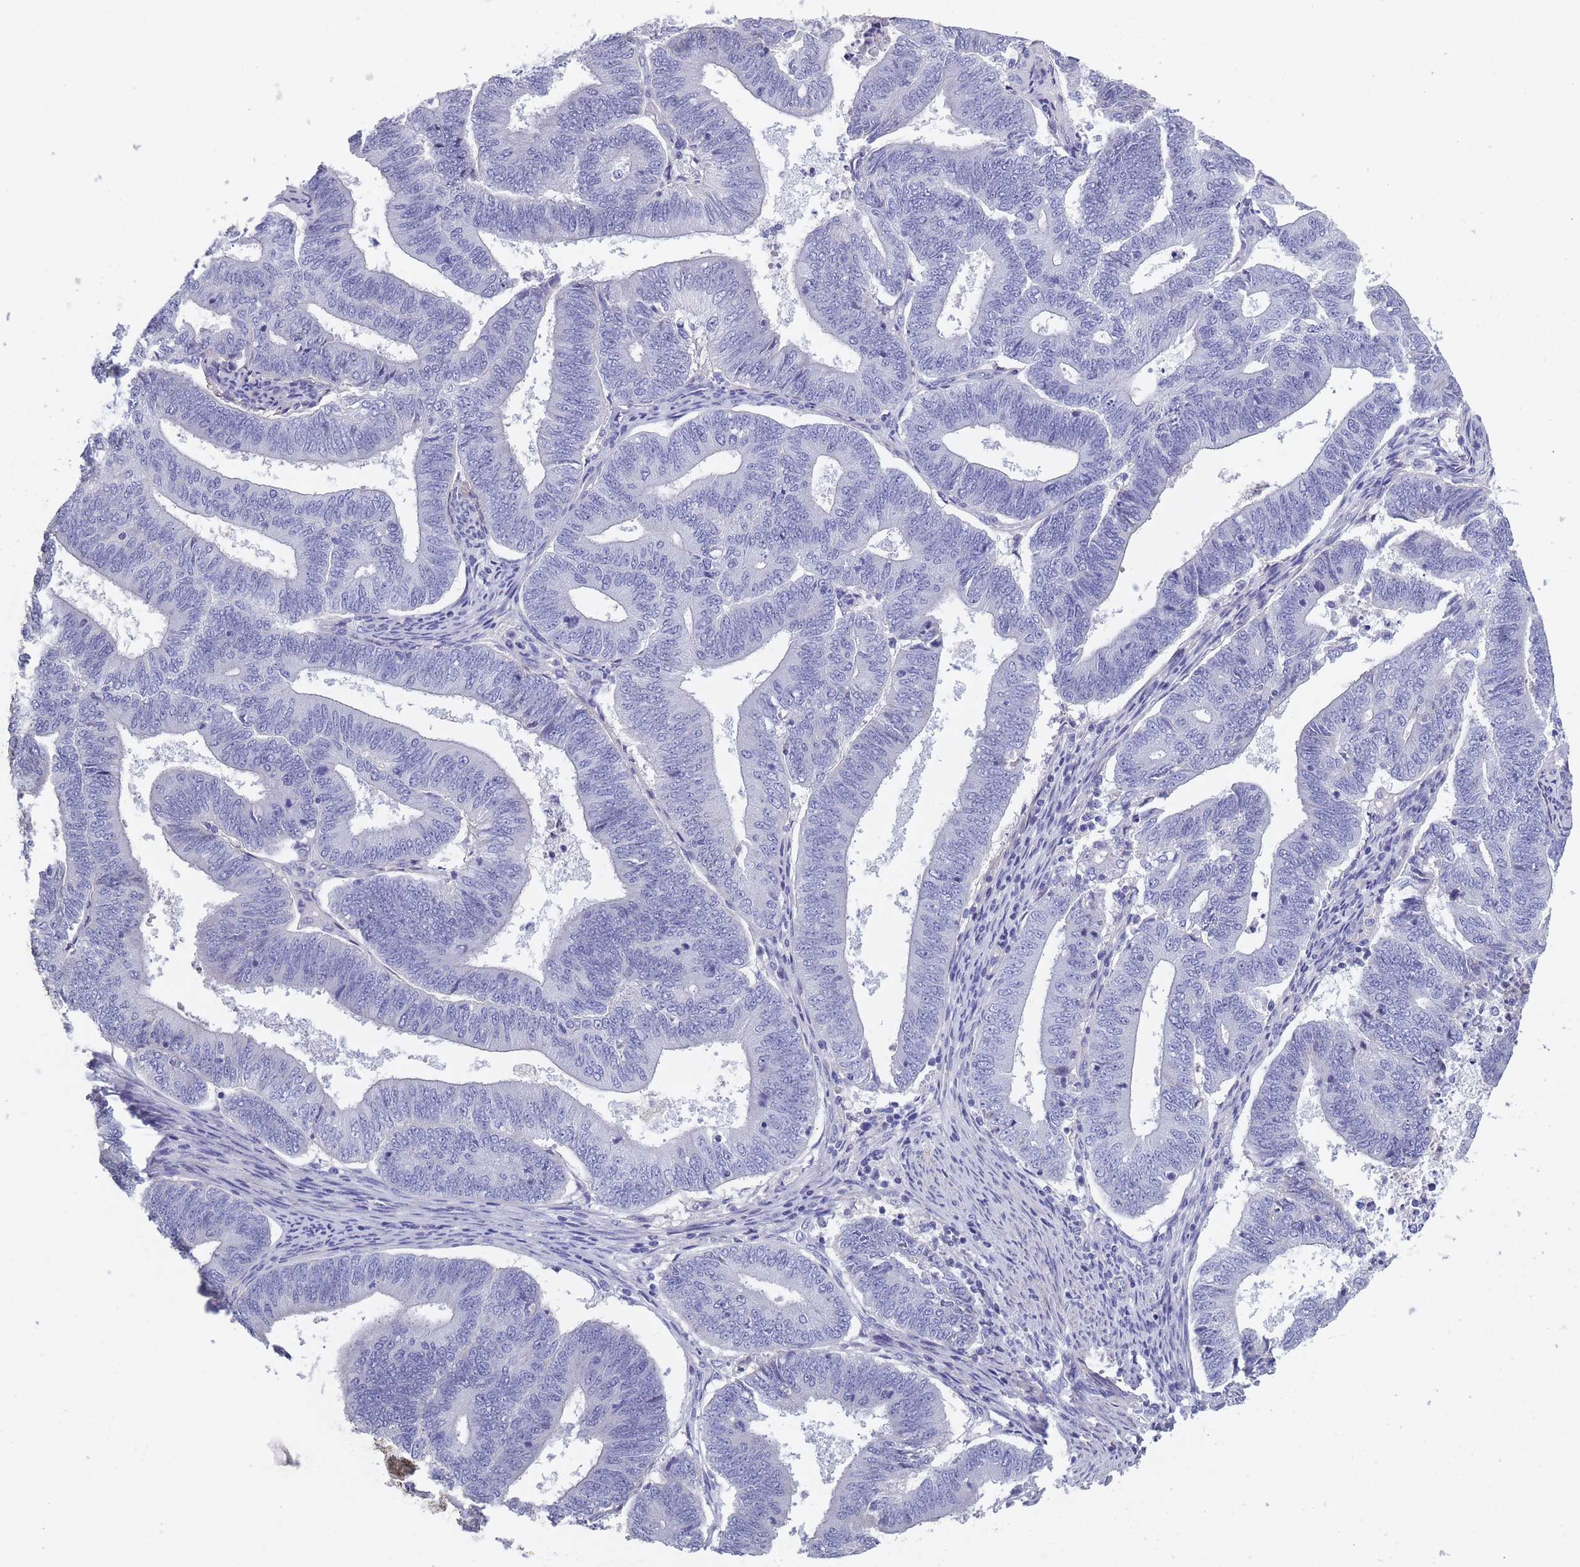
{"staining": {"intensity": "negative", "quantity": "none", "location": "none"}, "tissue": "endometrial cancer", "cell_type": "Tumor cells", "image_type": "cancer", "snomed": [{"axis": "morphology", "description": "Adenocarcinoma, NOS"}, {"axis": "topography", "description": "Endometrium"}], "caption": "This is a histopathology image of immunohistochemistry (IHC) staining of endometrial cancer (adenocarcinoma), which shows no positivity in tumor cells. Nuclei are stained in blue.", "gene": "OR4C5", "patient": {"sex": "female", "age": 70}}